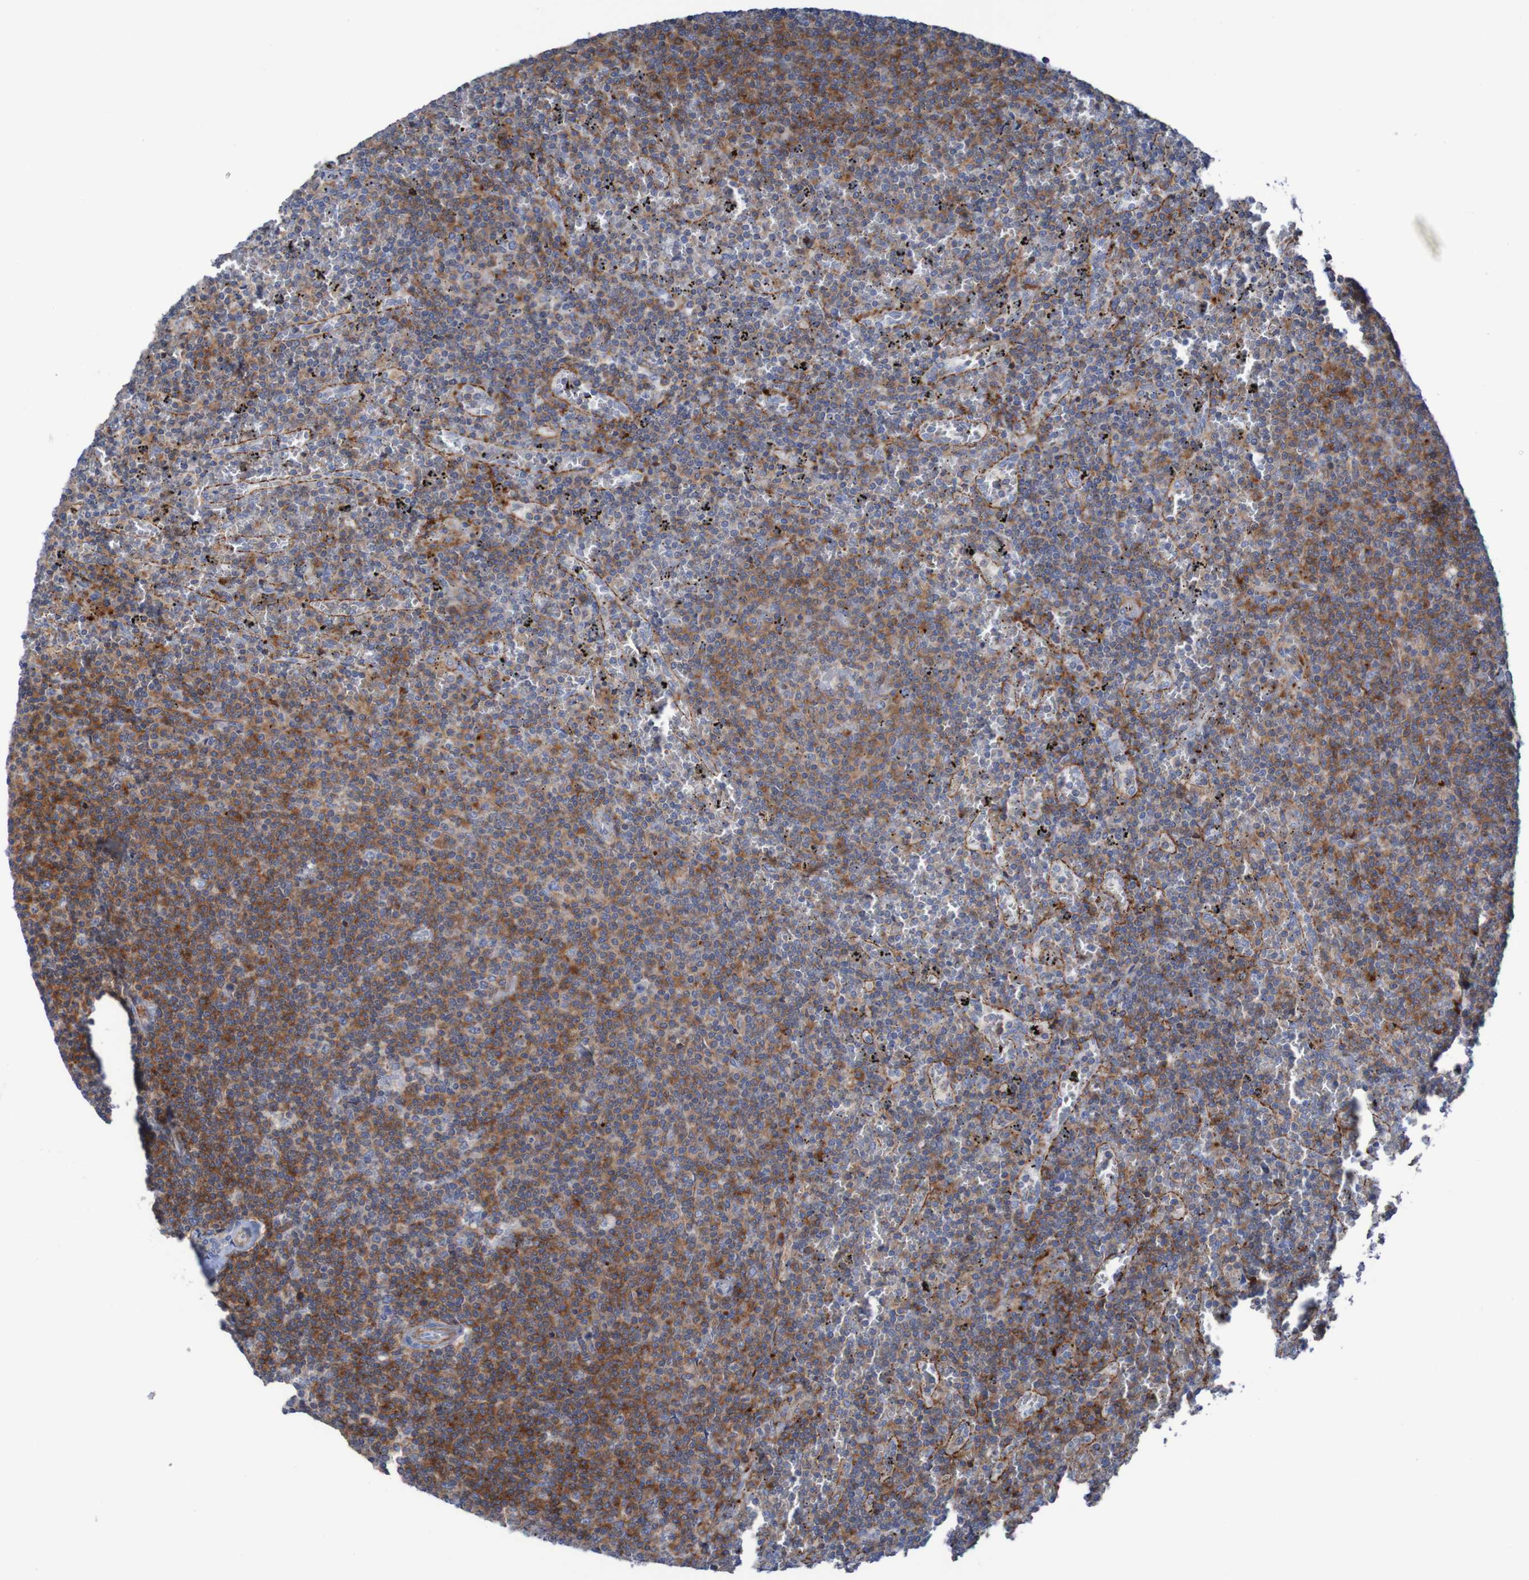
{"staining": {"intensity": "strong", "quantity": ">75%", "location": "cytoplasmic/membranous"}, "tissue": "lymphoma", "cell_type": "Tumor cells", "image_type": "cancer", "snomed": [{"axis": "morphology", "description": "Malignant lymphoma, non-Hodgkin's type, Low grade"}, {"axis": "topography", "description": "Spleen"}], "caption": "Low-grade malignant lymphoma, non-Hodgkin's type stained with a brown dye exhibits strong cytoplasmic/membranous positive staining in about >75% of tumor cells.", "gene": "RNF182", "patient": {"sex": "female", "age": 50}}